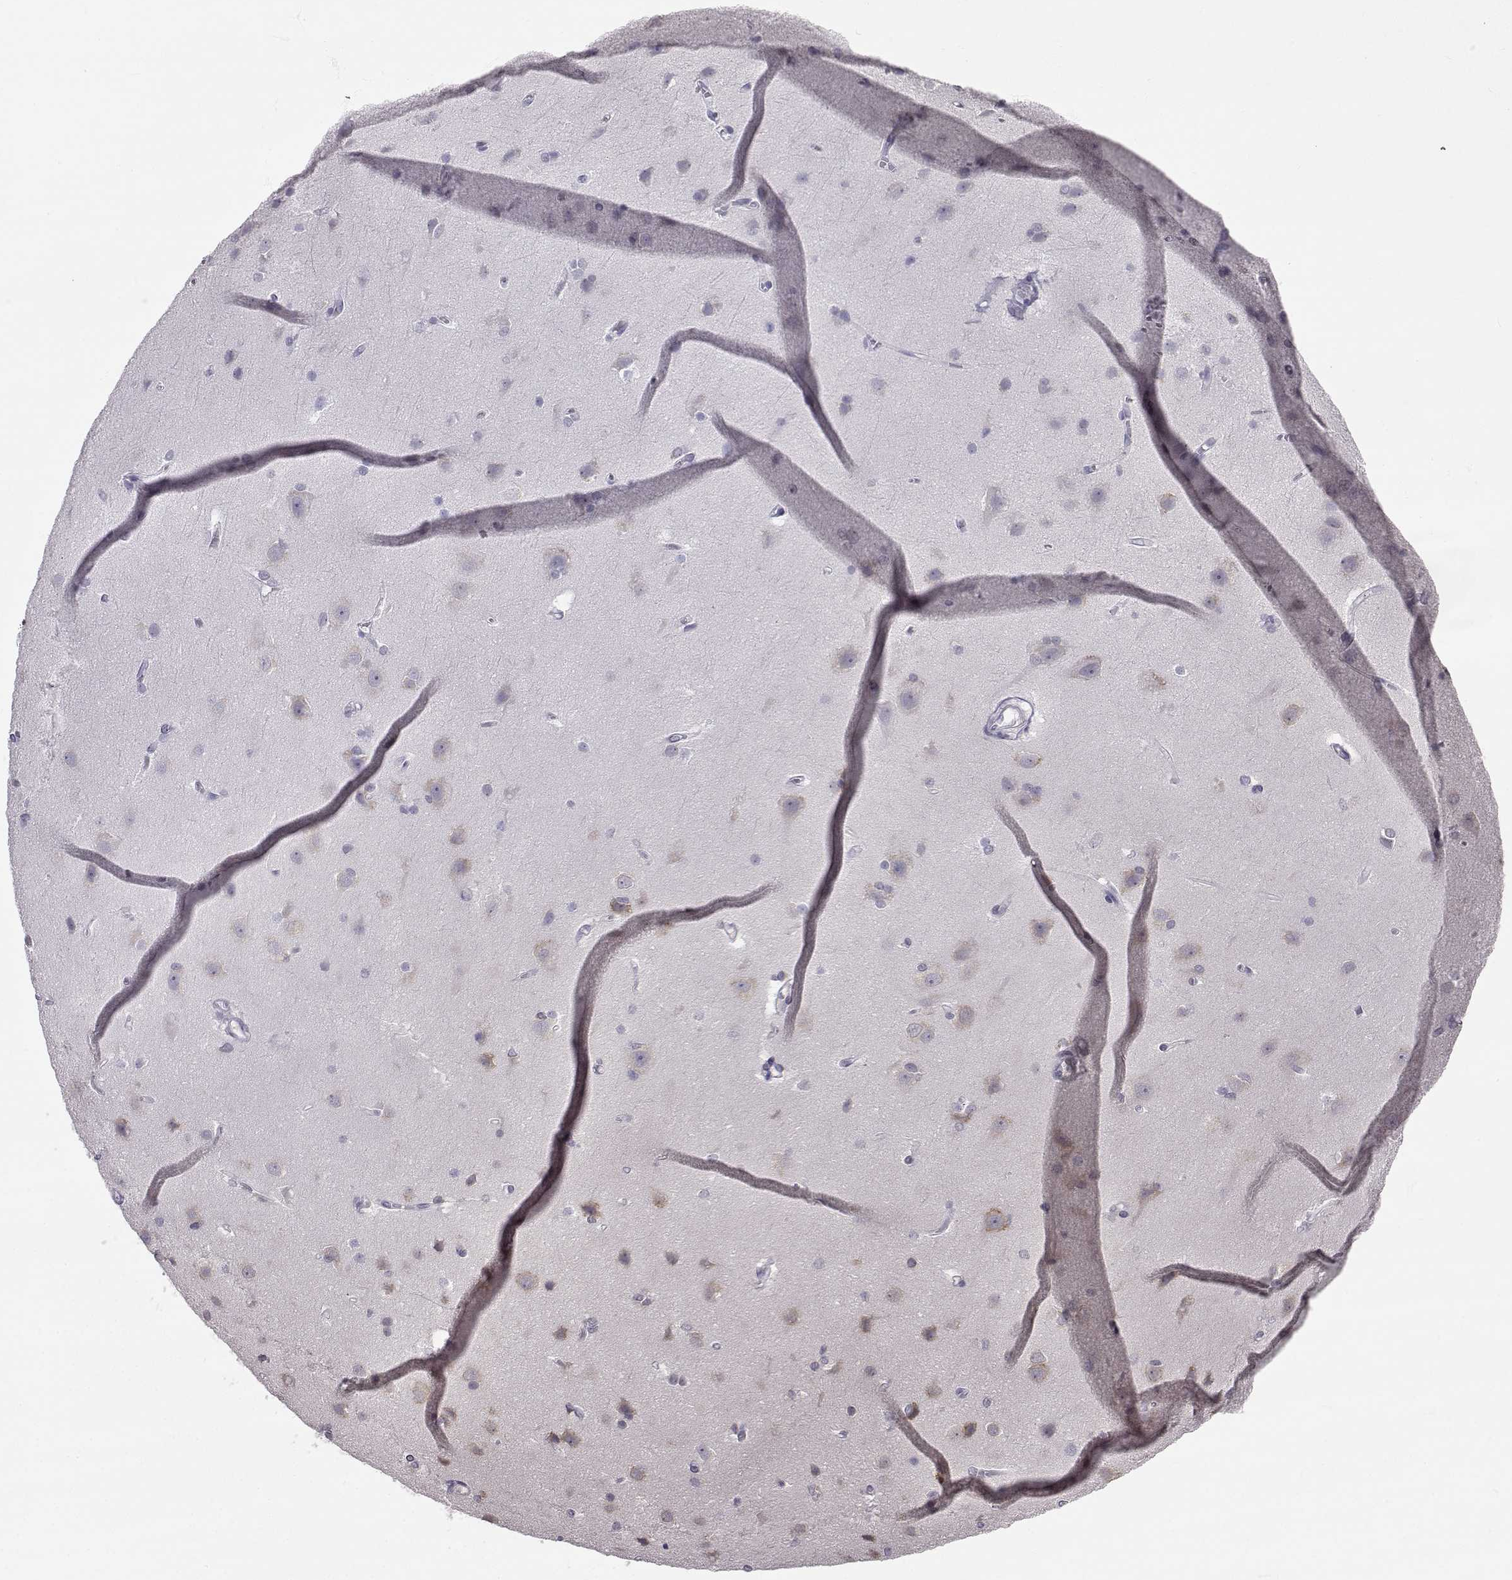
{"staining": {"intensity": "negative", "quantity": "none", "location": "none"}, "tissue": "cerebral cortex", "cell_type": "Endothelial cells", "image_type": "normal", "snomed": [{"axis": "morphology", "description": "Normal tissue, NOS"}, {"axis": "topography", "description": "Cerebral cortex"}], "caption": "IHC image of normal cerebral cortex: cerebral cortex stained with DAB (3,3'-diaminobenzidine) displays no significant protein staining in endothelial cells.", "gene": "SLC6A3", "patient": {"sex": "male", "age": 37}}